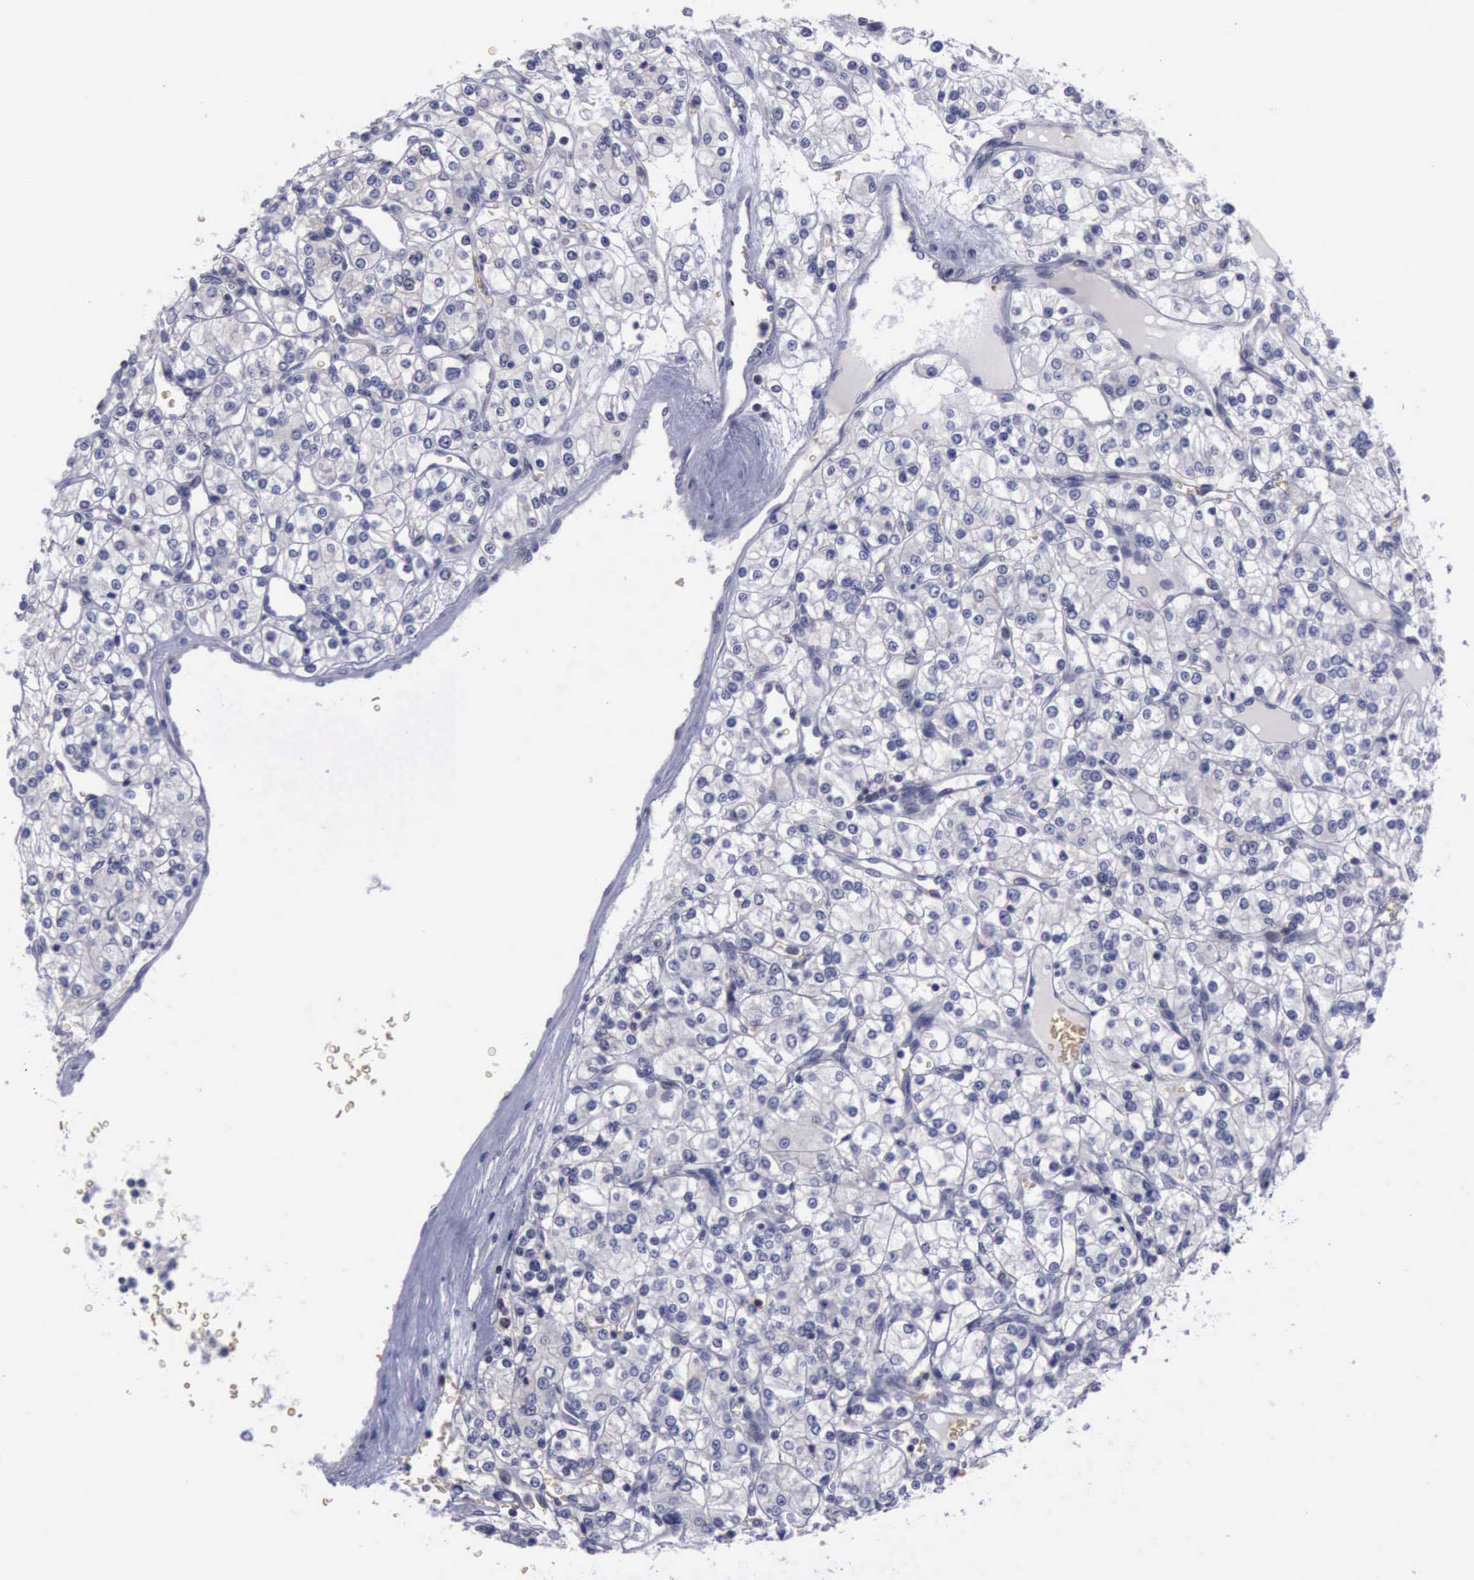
{"staining": {"intensity": "negative", "quantity": "none", "location": "none"}, "tissue": "renal cancer", "cell_type": "Tumor cells", "image_type": "cancer", "snomed": [{"axis": "morphology", "description": "Adenocarcinoma, NOS"}, {"axis": "topography", "description": "Kidney"}], "caption": "Protein analysis of renal cancer (adenocarcinoma) reveals no significant staining in tumor cells. (Stains: DAB immunohistochemistry with hematoxylin counter stain, Microscopy: brightfield microscopy at high magnification).", "gene": "CEP128", "patient": {"sex": "female", "age": 62}}